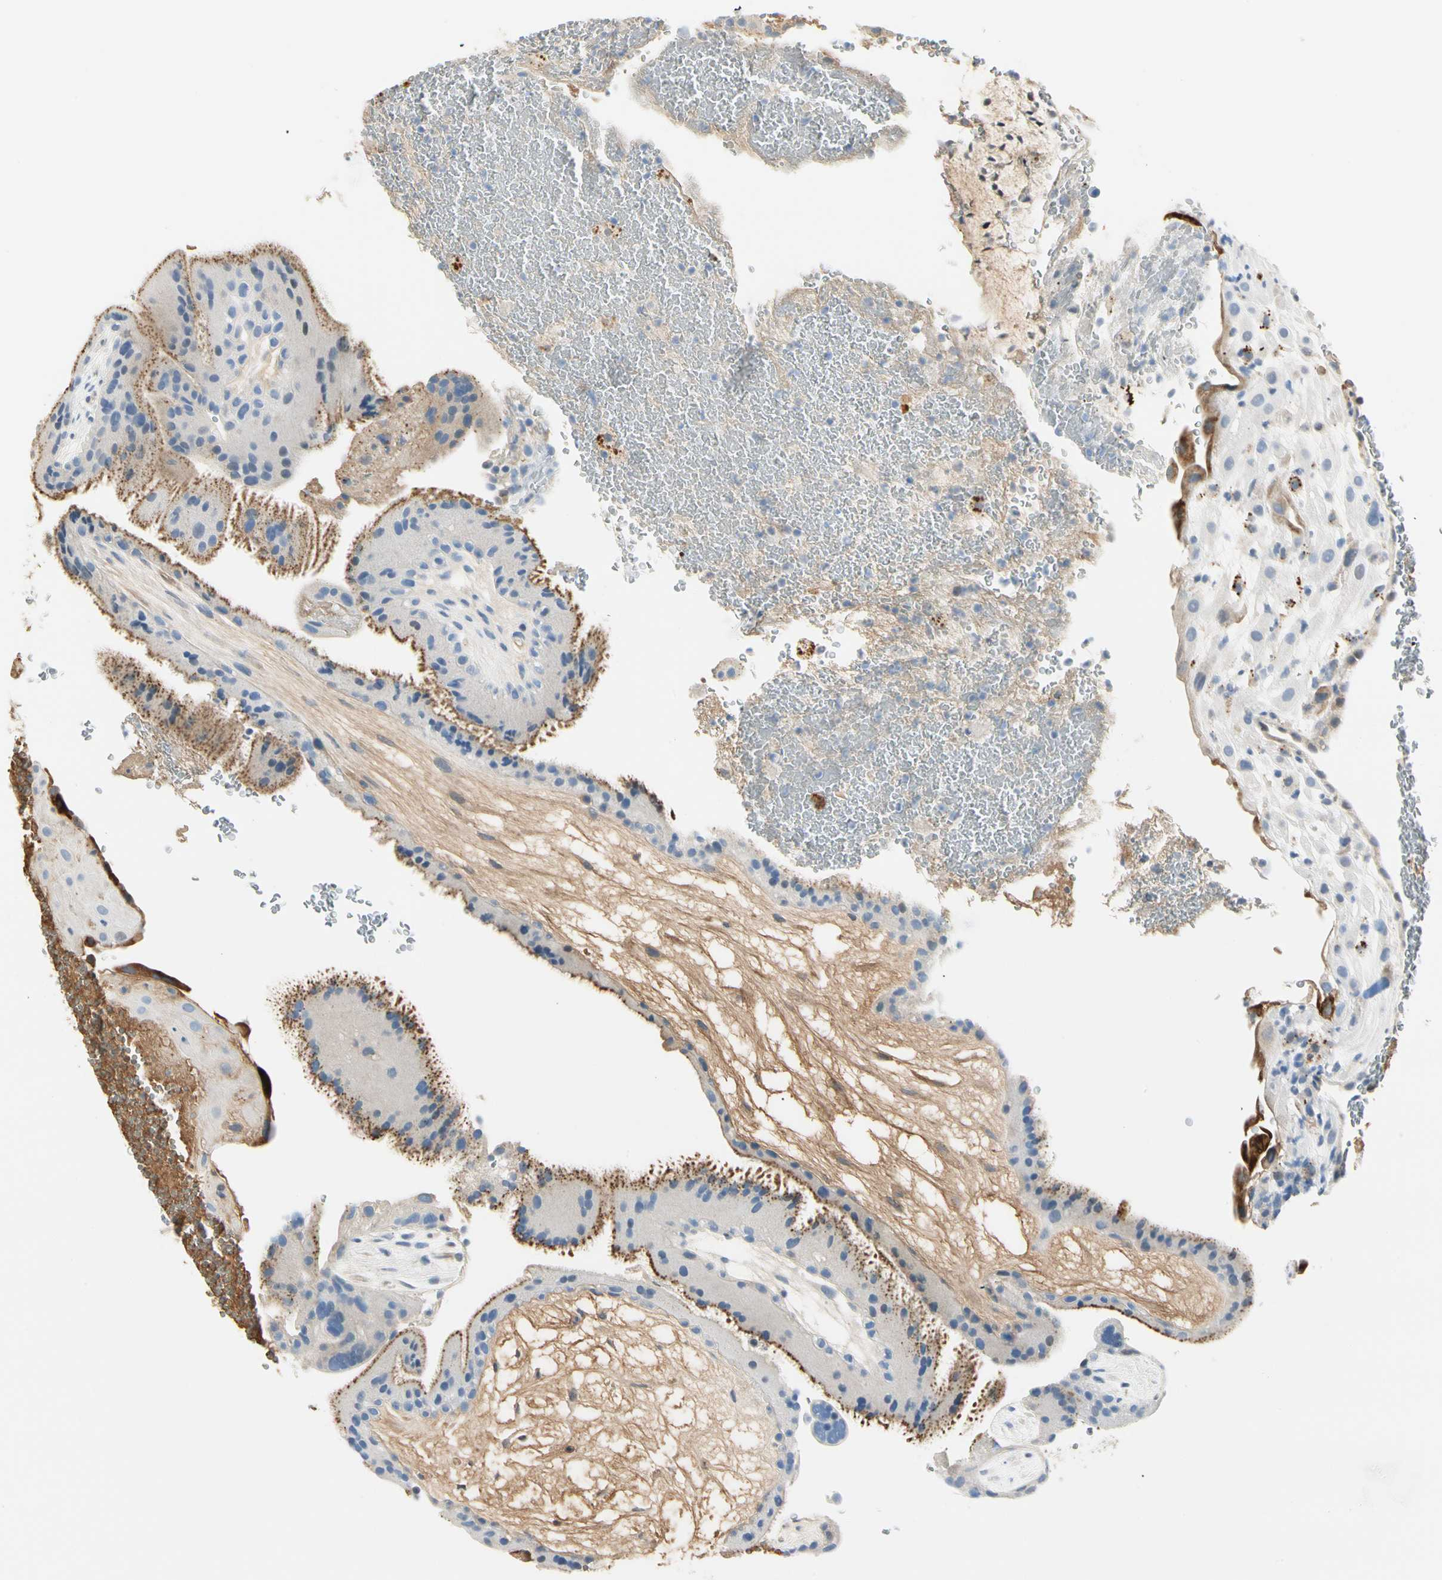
{"staining": {"intensity": "moderate", "quantity": "<25%", "location": "cytoplasmic/membranous"}, "tissue": "placenta", "cell_type": "Decidual cells", "image_type": "normal", "snomed": [{"axis": "morphology", "description": "Normal tissue, NOS"}, {"axis": "topography", "description": "Placenta"}], "caption": "A photomicrograph showing moderate cytoplasmic/membranous positivity in about <25% of decidual cells in normal placenta, as visualized by brown immunohistochemical staining.", "gene": "LAMB3", "patient": {"sex": "female", "age": 19}}